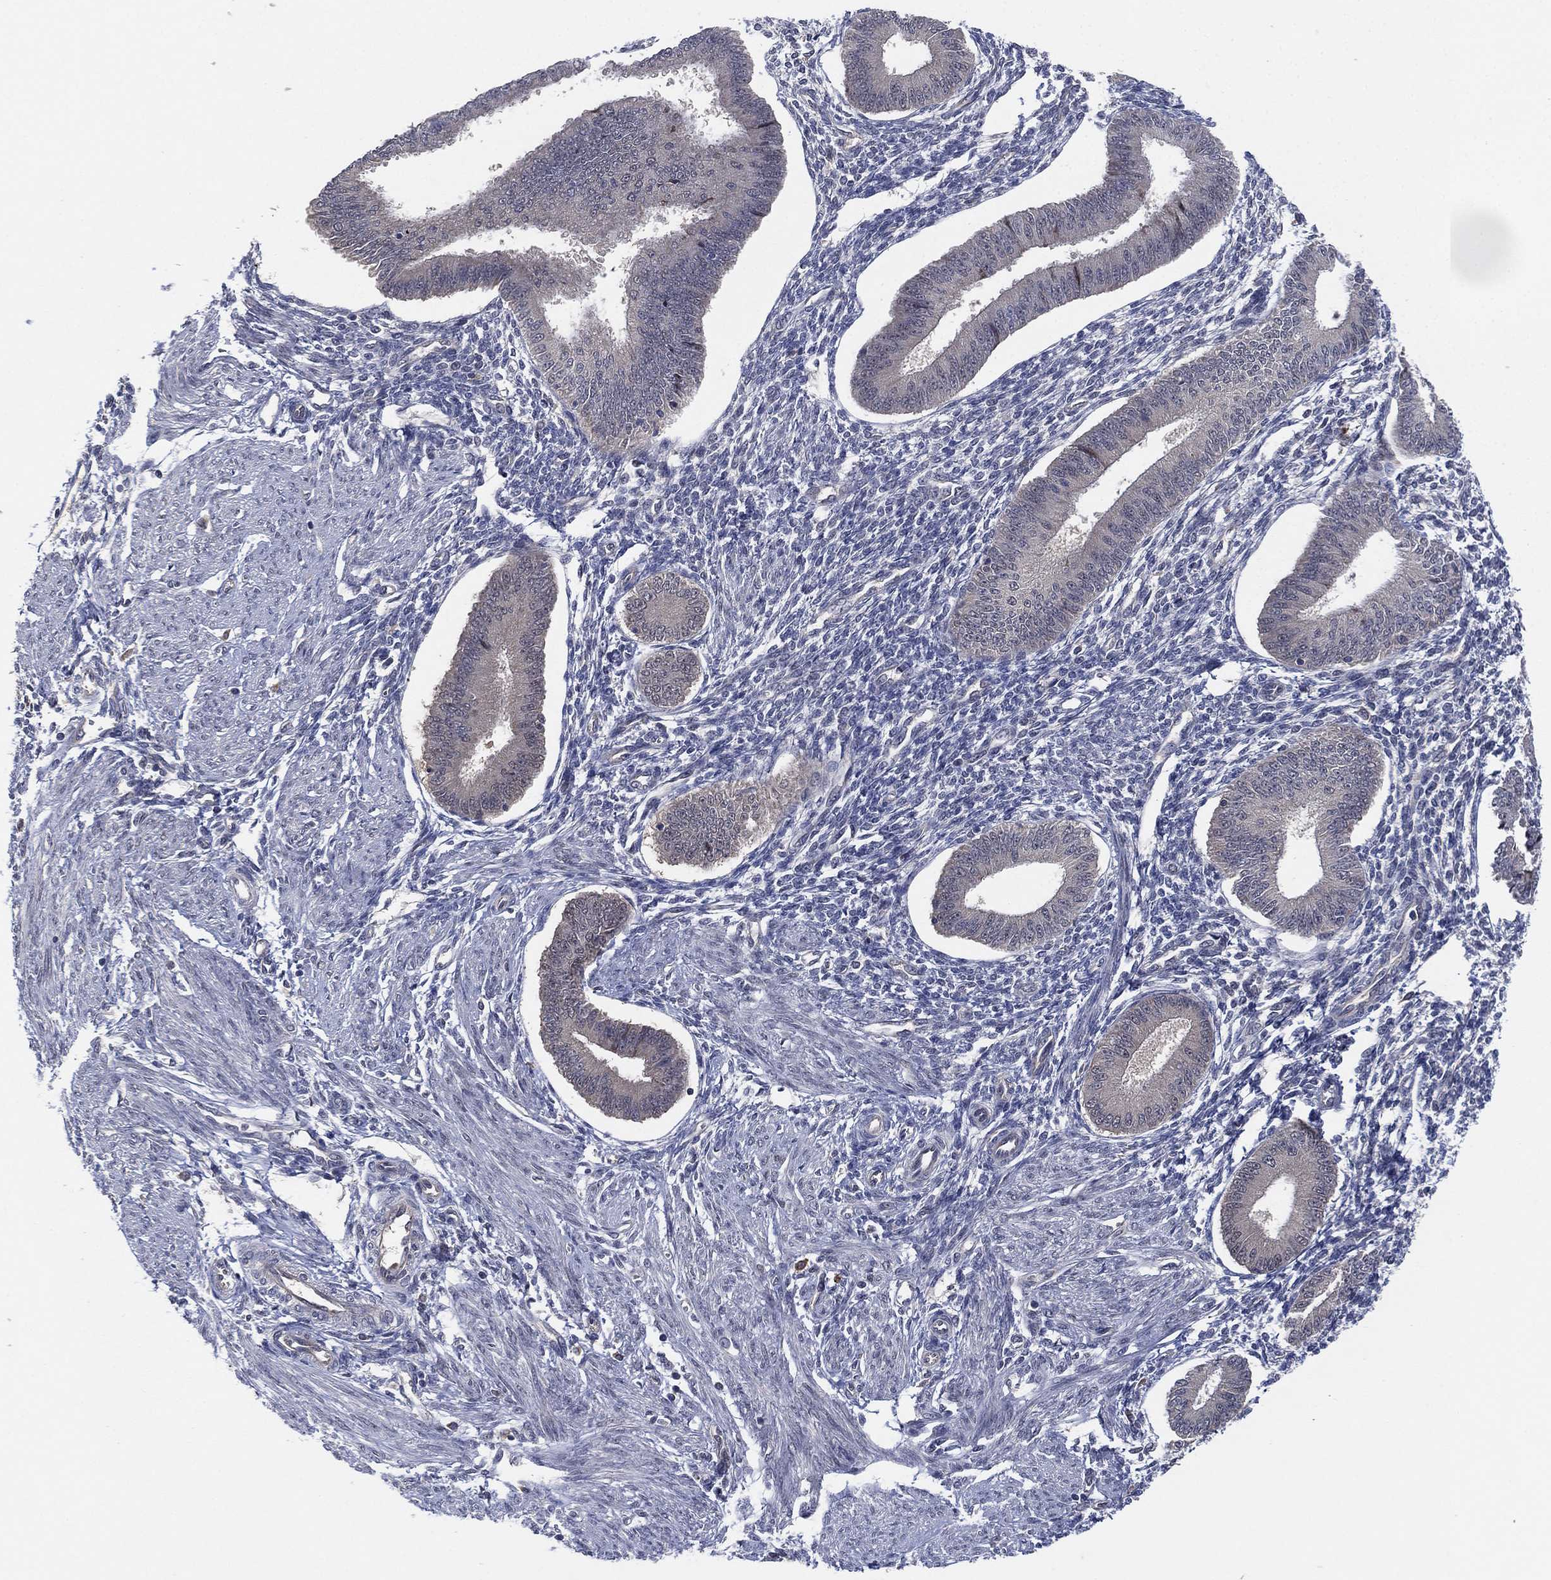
{"staining": {"intensity": "negative", "quantity": "none", "location": "none"}, "tissue": "endometrium", "cell_type": "Cells in endometrial stroma", "image_type": "normal", "snomed": [{"axis": "morphology", "description": "Normal tissue, NOS"}, {"axis": "topography", "description": "Endometrium"}], "caption": "Immunohistochemical staining of unremarkable human endometrium exhibits no significant staining in cells in endometrial stroma.", "gene": "FES", "patient": {"sex": "female", "age": 39}}